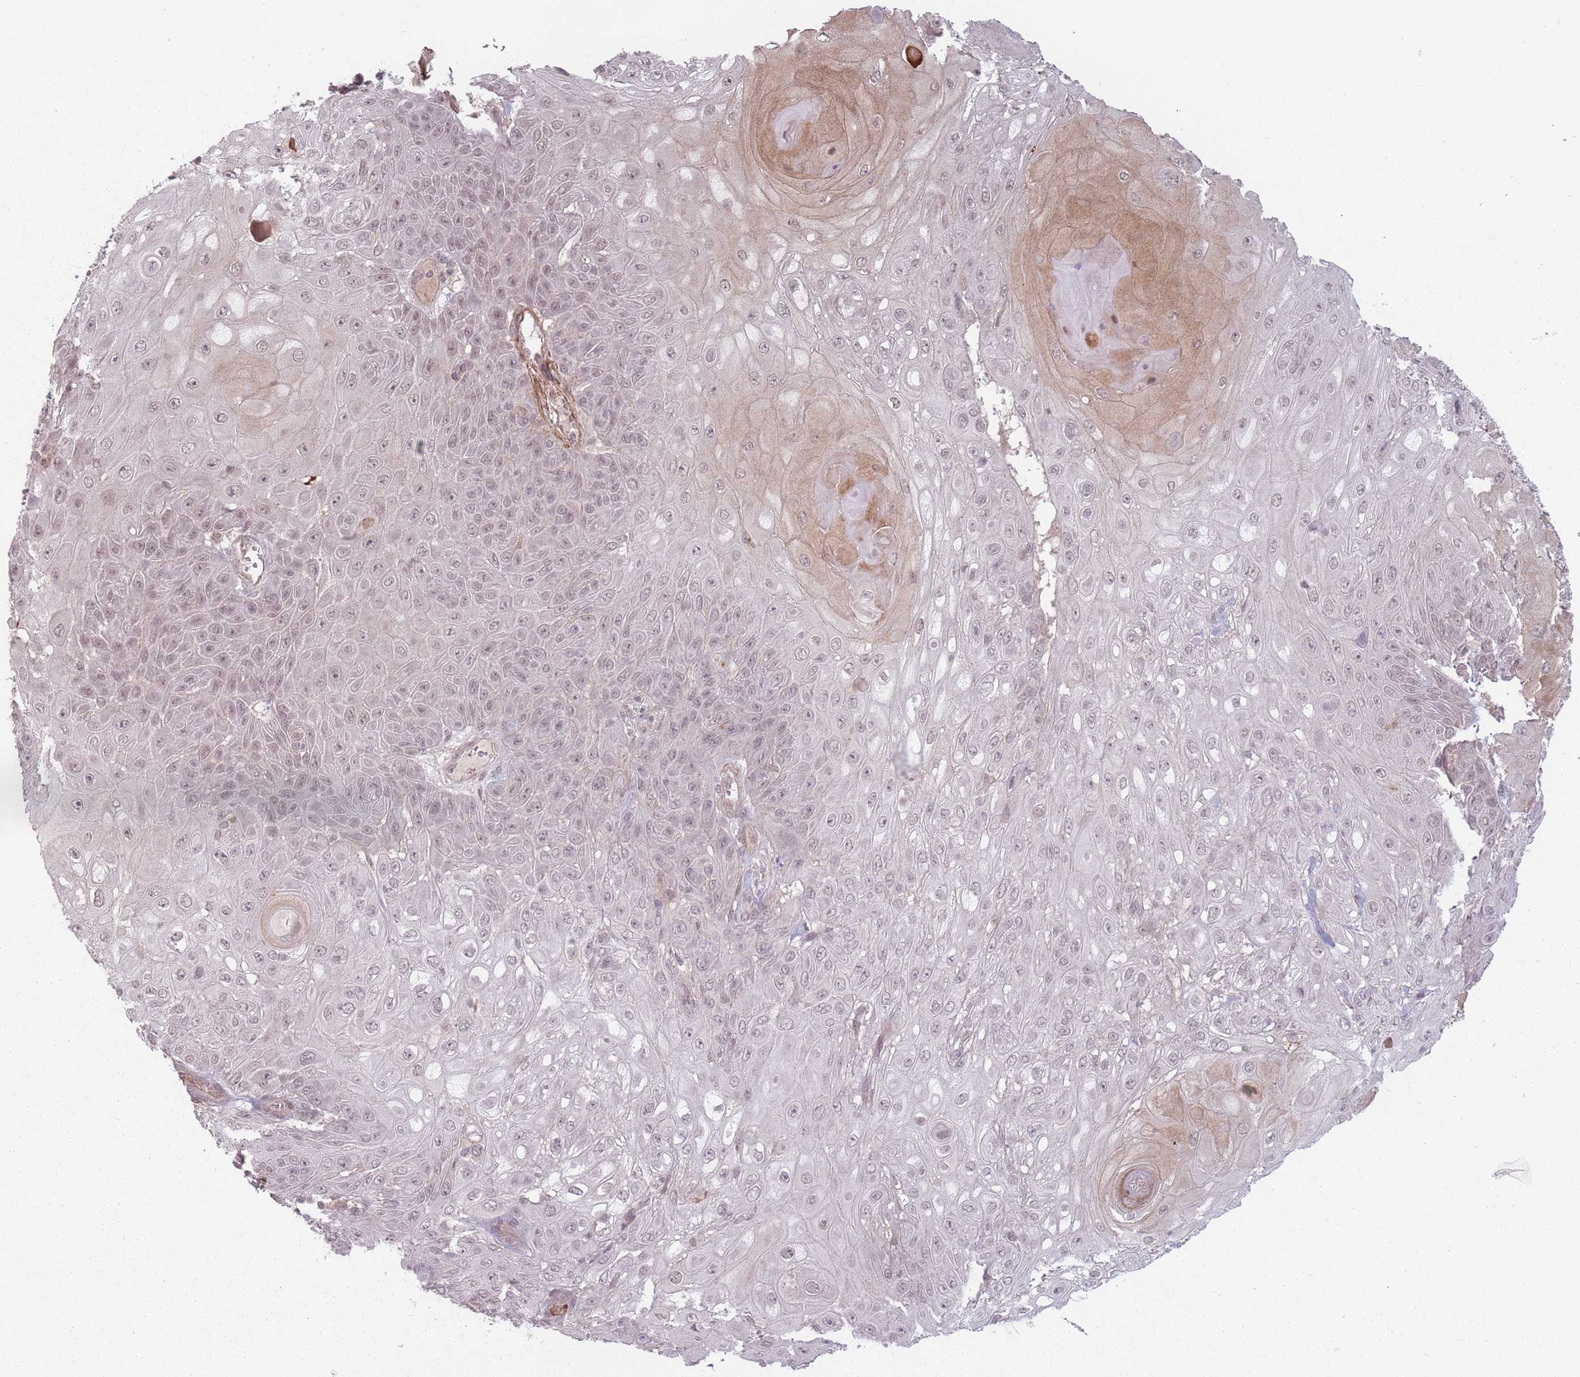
{"staining": {"intensity": "negative", "quantity": "none", "location": "none"}, "tissue": "skin cancer", "cell_type": "Tumor cells", "image_type": "cancer", "snomed": [{"axis": "morphology", "description": "Normal tissue, NOS"}, {"axis": "morphology", "description": "Squamous cell carcinoma, NOS"}, {"axis": "topography", "description": "Skin"}, {"axis": "topography", "description": "Cartilage tissue"}], "caption": "DAB (3,3'-diaminobenzidine) immunohistochemical staining of skin cancer reveals no significant positivity in tumor cells.", "gene": "CCDC154", "patient": {"sex": "female", "age": 79}}